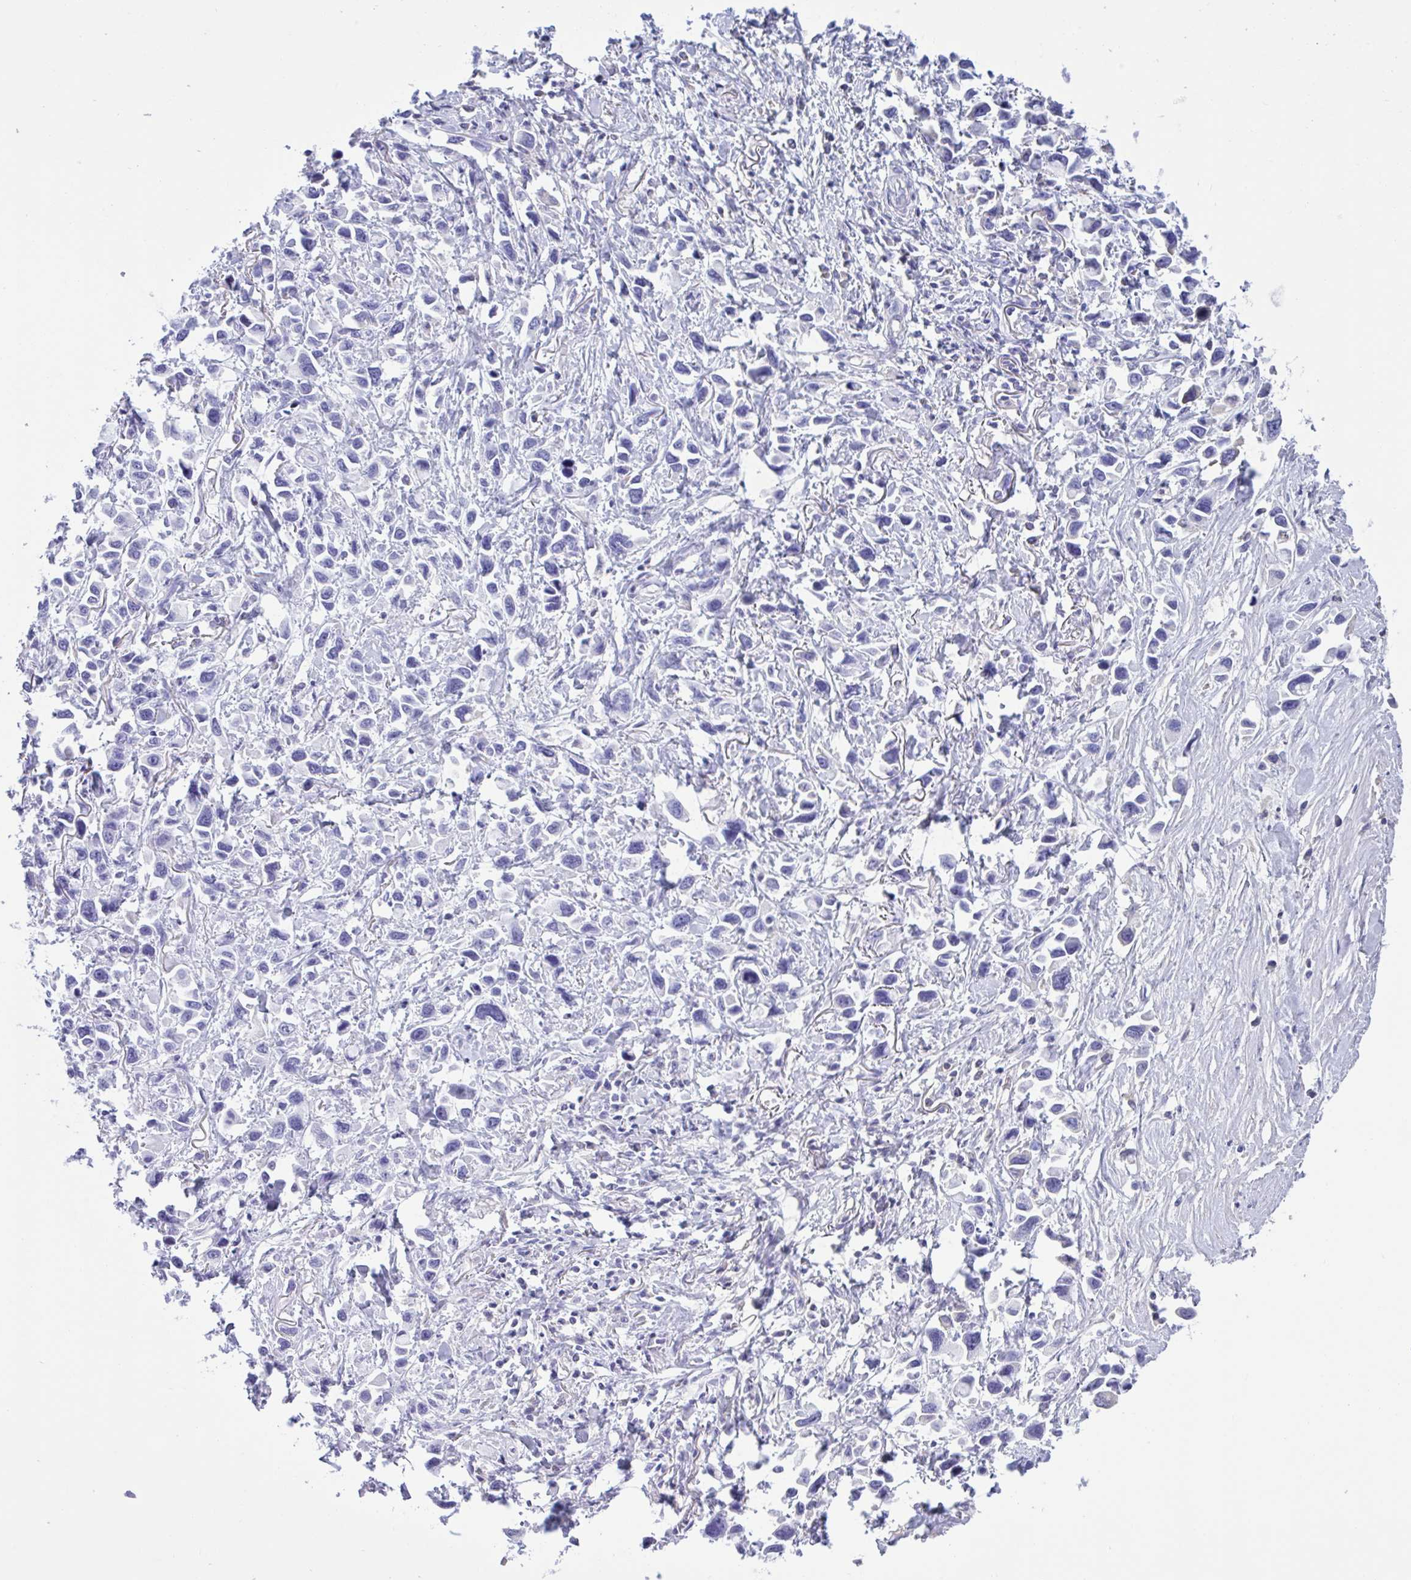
{"staining": {"intensity": "negative", "quantity": "none", "location": "none"}, "tissue": "stomach cancer", "cell_type": "Tumor cells", "image_type": "cancer", "snomed": [{"axis": "morphology", "description": "Adenocarcinoma, NOS"}, {"axis": "topography", "description": "Stomach"}], "caption": "IHC histopathology image of stomach adenocarcinoma stained for a protein (brown), which displays no positivity in tumor cells.", "gene": "LARGE2", "patient": {"sex": "female", "age": 81}}